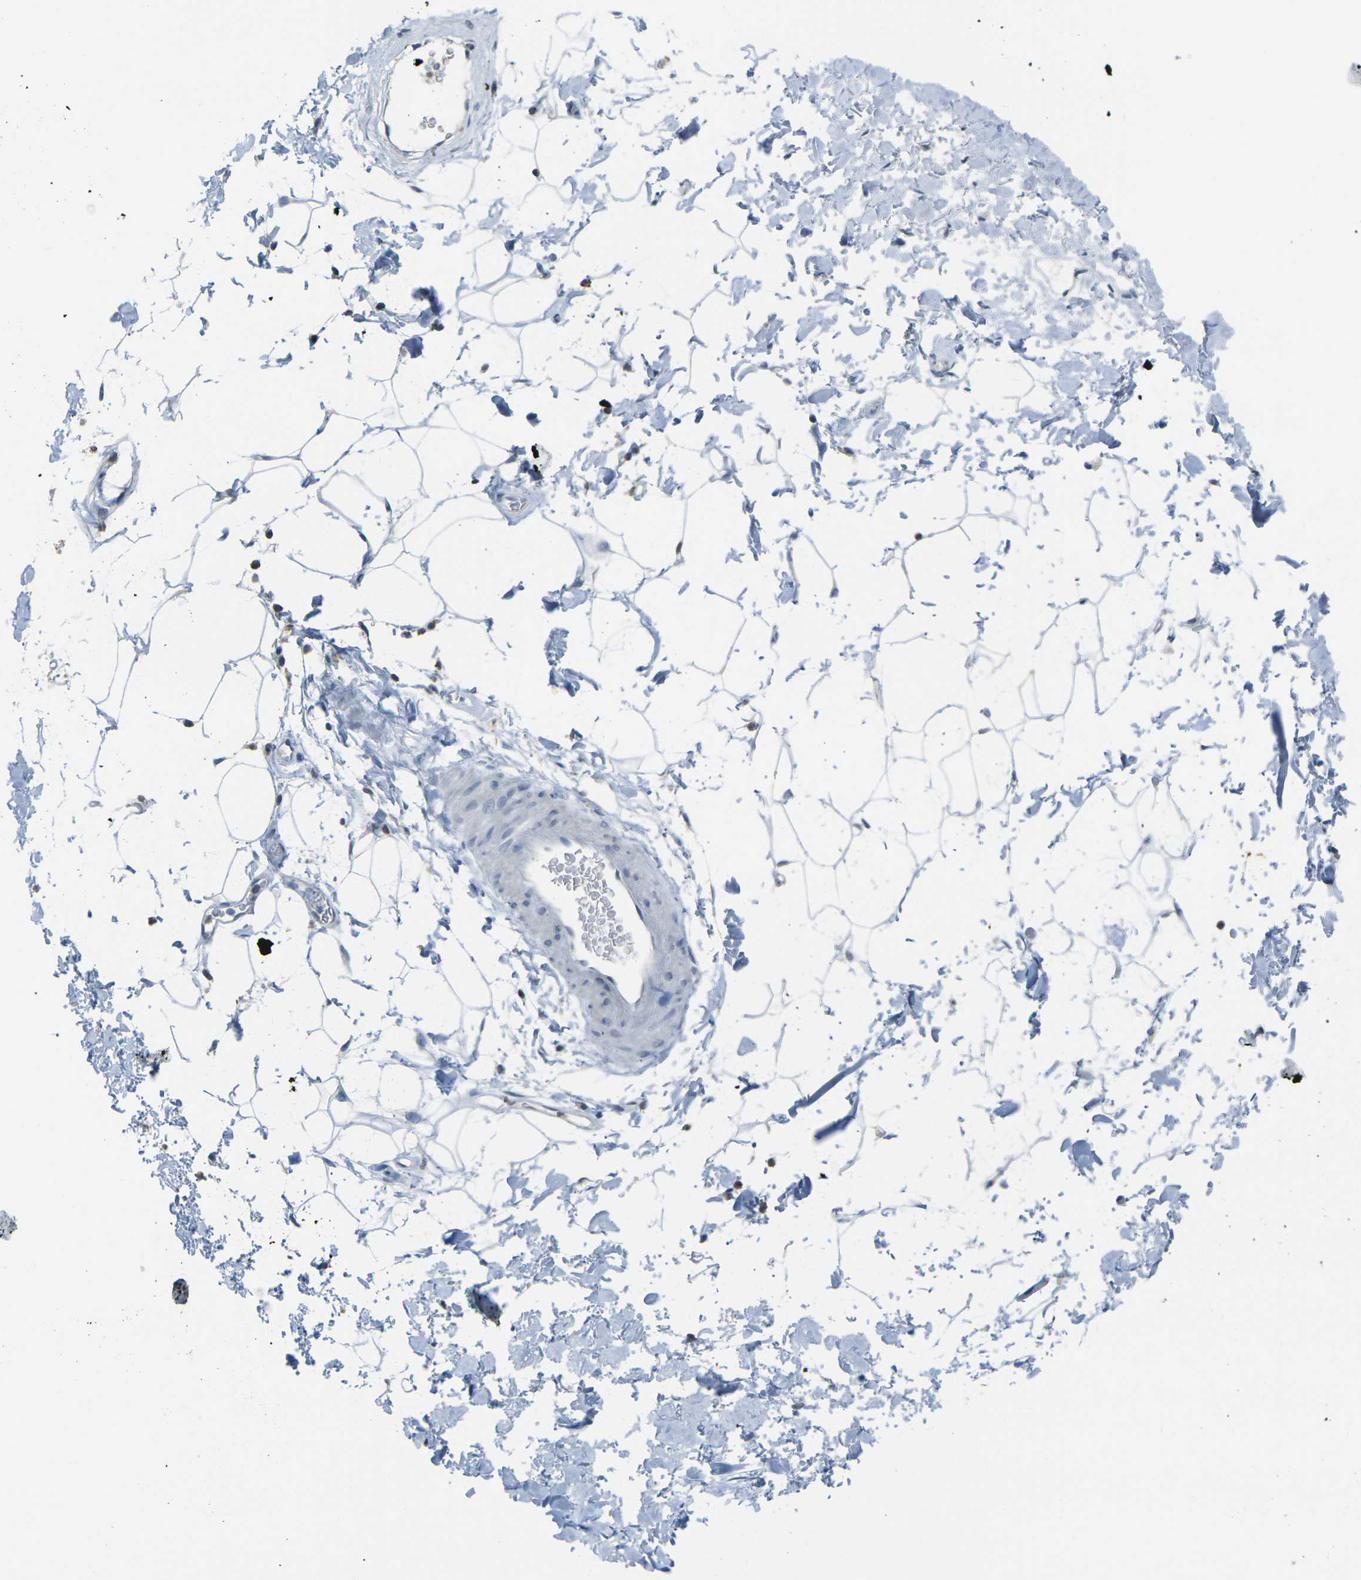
{"staining": {"intensity": "negative", "quantity": "none", "location": "none"}, "tissue": "adipose tissue", "cell_type": "Adipocytes", "image_type": "normal", "snomed": [{"axis": "morphology", "description": "Normal tissue, NOS"}, {"axis": "topography", "description": "Soft tissue"}], "caption": "A histopathology image of adipose tissue stained for a protein reveals no brown staining in adipocytes. (DAB (3,3'-diaminobenzidine) immunohistochemistry visualized using brightfield microscopy, high magnification).", "gene": "SPTBN2", "patient": {"sex": "male", "age": 72}}